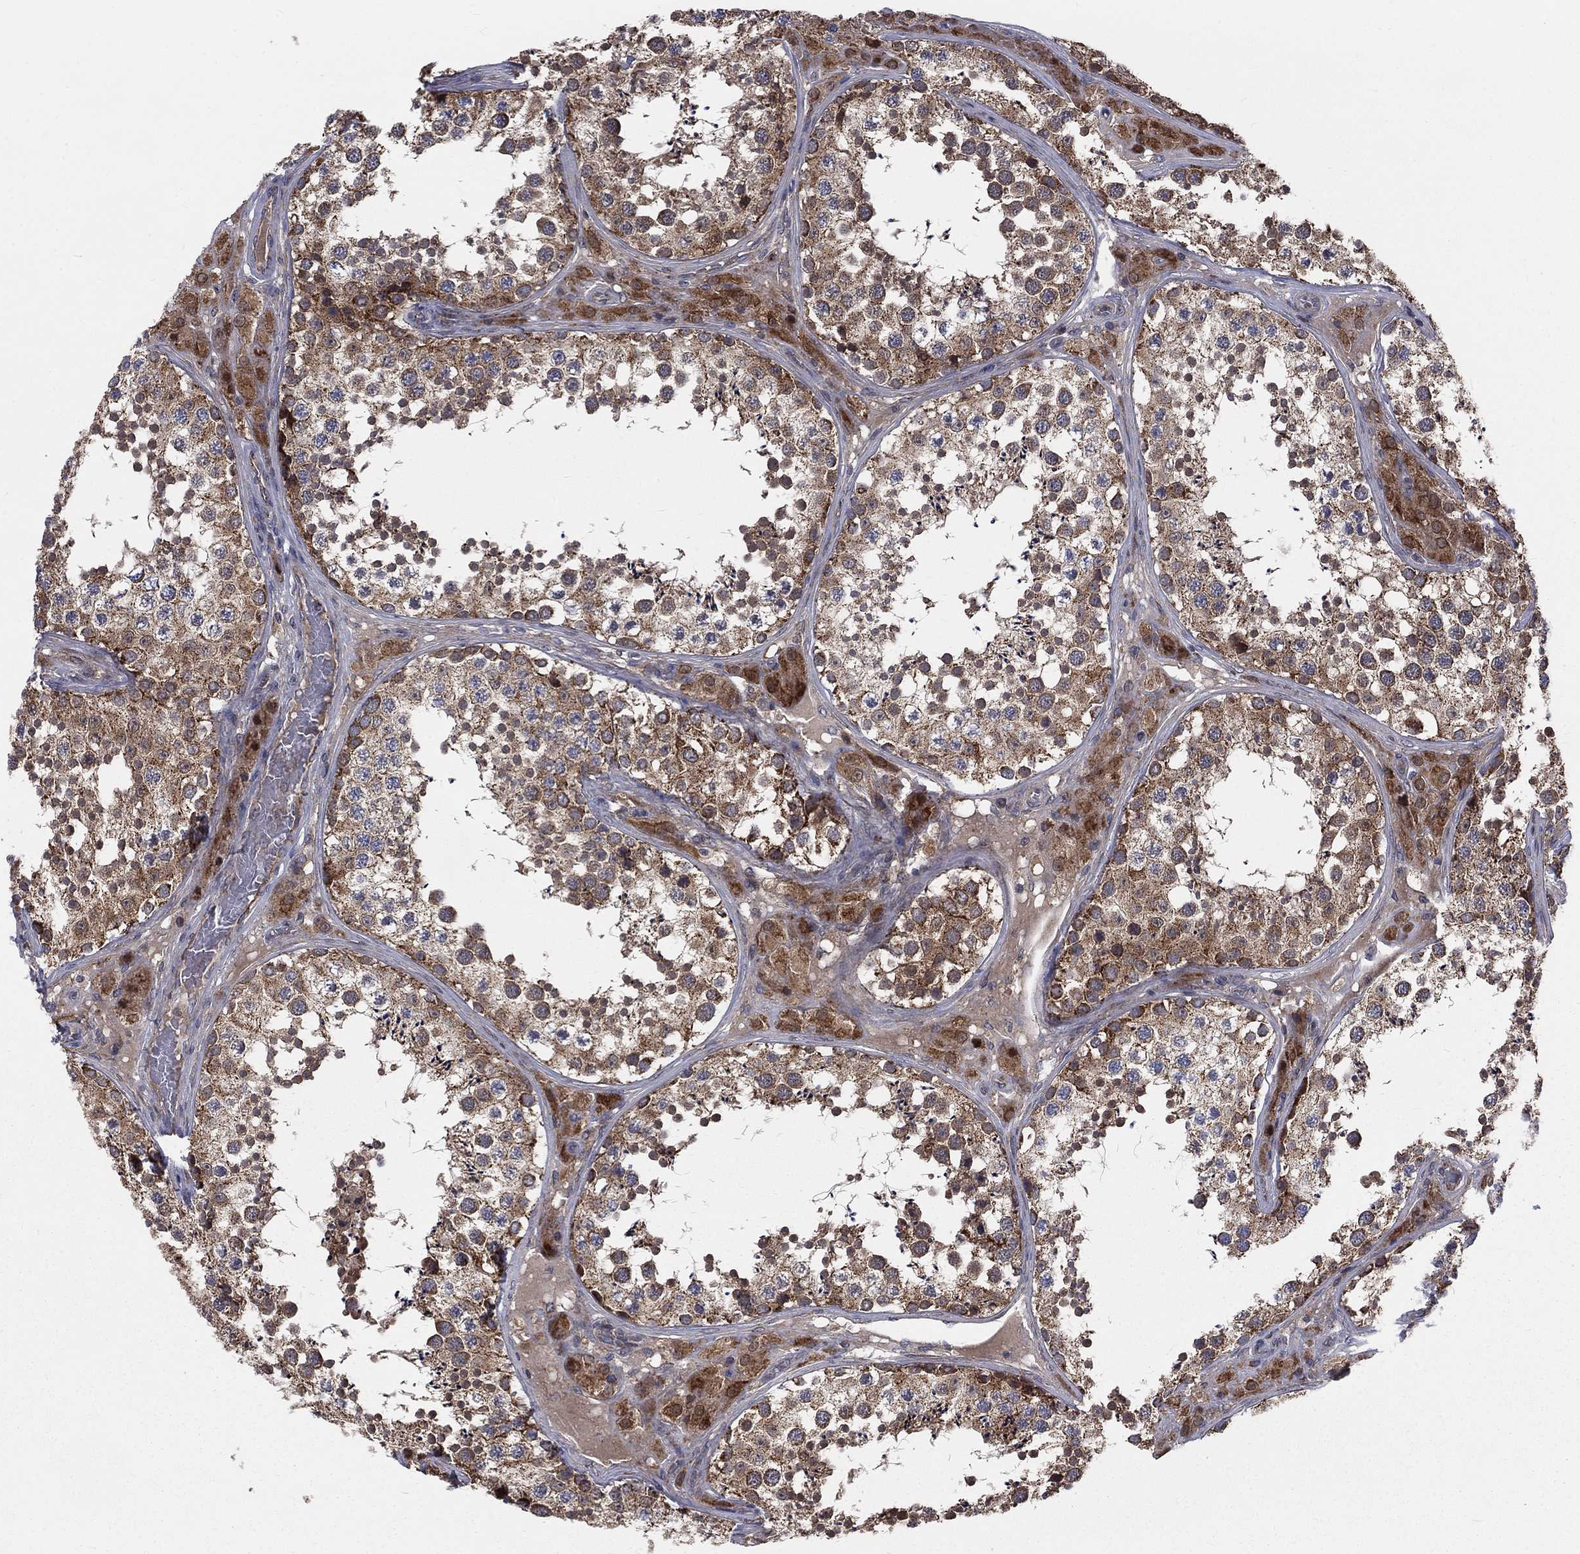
{"staining": {"intensity": "moderate", "quantity": ">75%", "location": "cytoplasmic/membranous"}, "tissue": "testis", "cell_type": "Cells in seminiferous ducts", "image_type": "normal", "snomed": [{"axis": "morphology", "description": "Normal tissue, NOS"}, {"axis": "topography", "description": "Testis"}], "caption": "A photomicrograph of human testis stained for a protein reveals moderate cytoplasmic/membranous brown staining in cells in seminiferous ducts.", "gene": "NME7", "patient": {"sex": "male", "age": 34}}